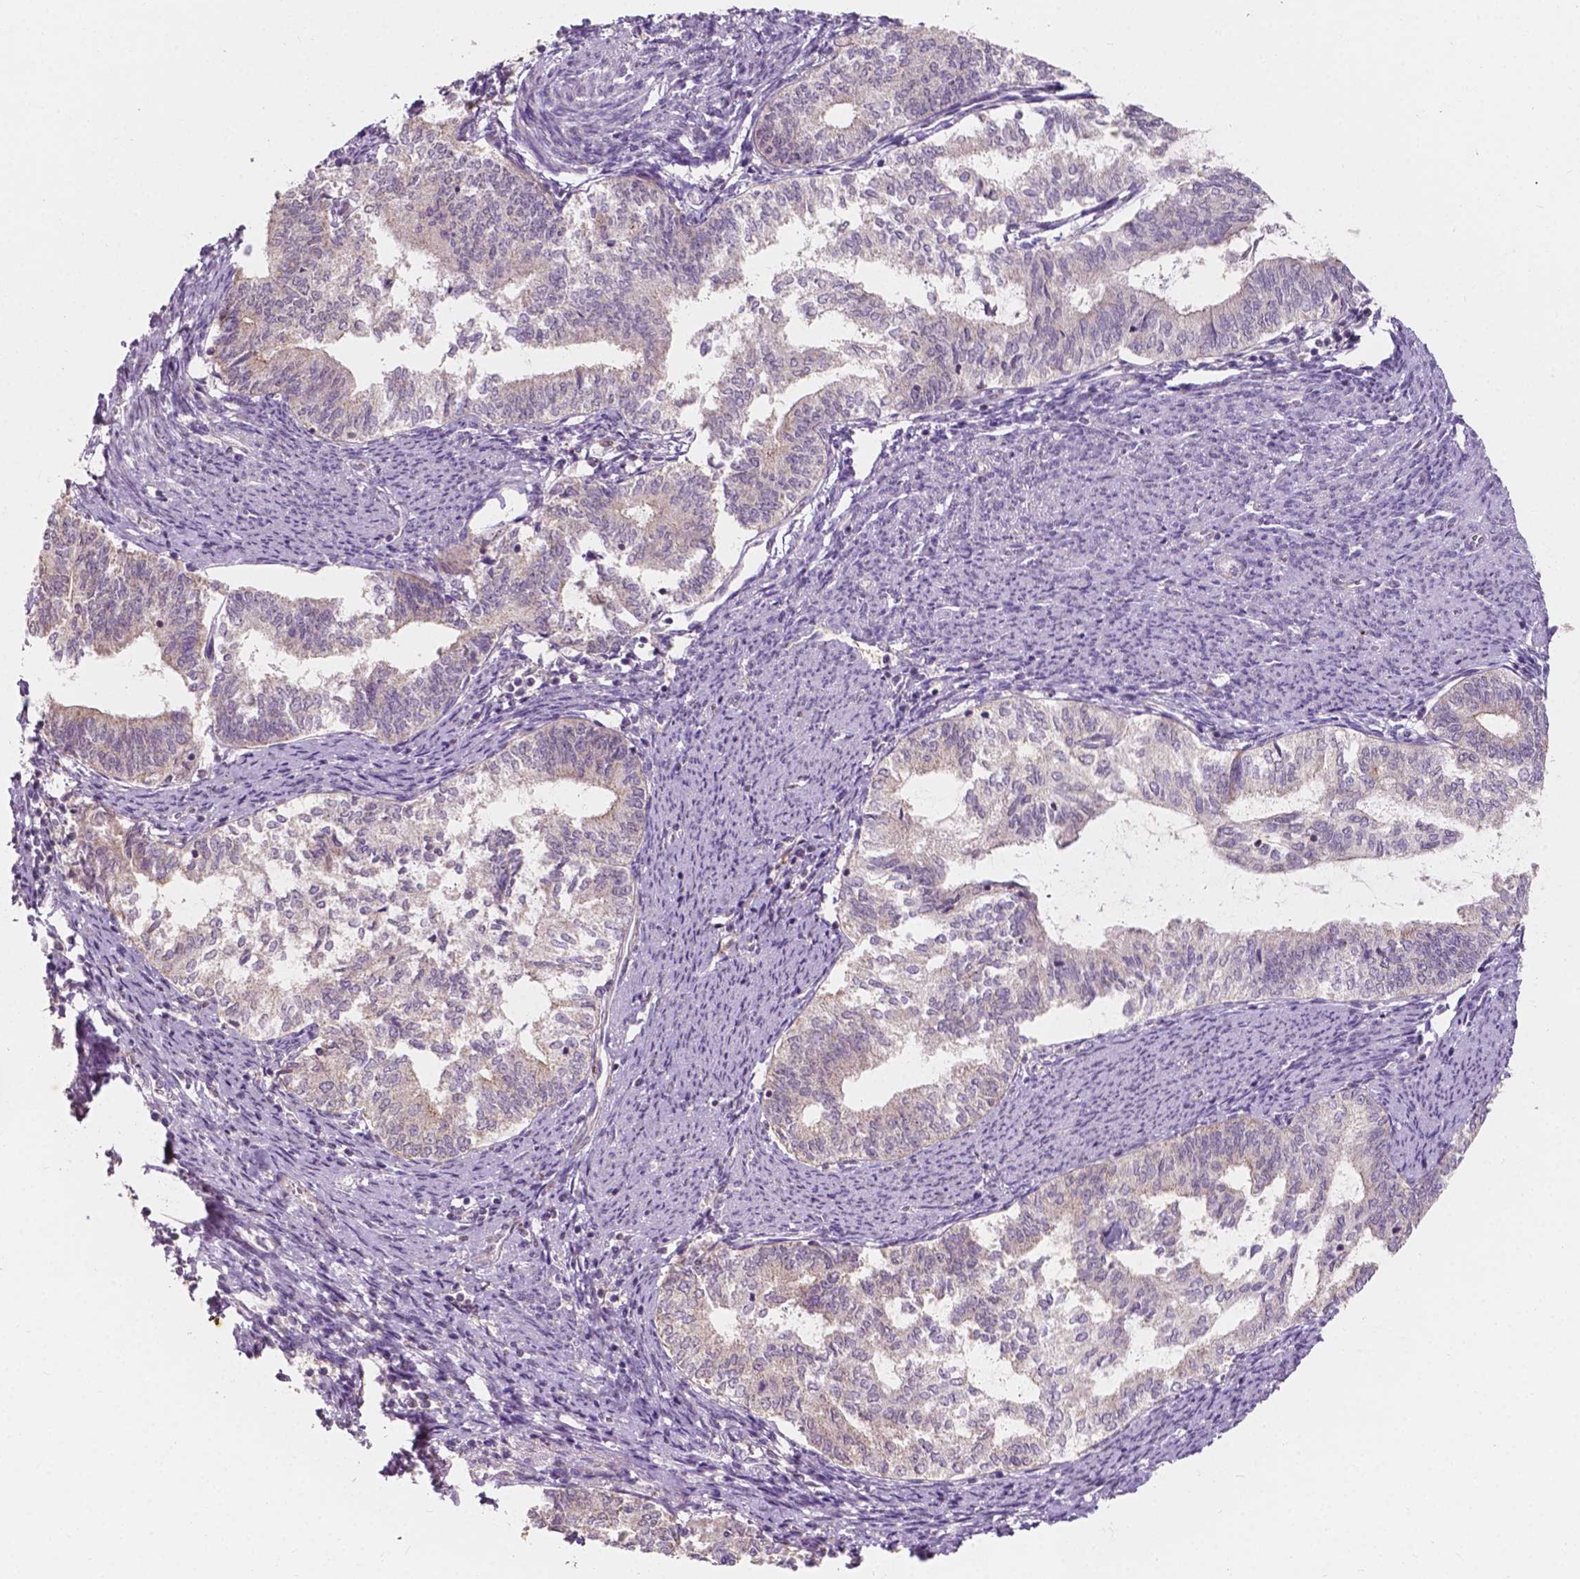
{"staining": {"intensity": "negative", "quantity": "none", "location": "none"}, "tissue": "endometrial cancer", "cell_type": "Tumor cells", "image_type": "cancer", "snomed": [{"axis": "morphology", "description": "Adenocarcinoma, NOS"}, {"axis": "topography", "description": "Endometrium"}], "caption": "Immunohistochemistry (IHC) micrograph of neoplastic tissue: endometrial adenocarcinoma stained with DAB shows no significant protein expression in tumor cells.", "gene": "SIRT2", "patient": {"sex": "female", "age": 65}}